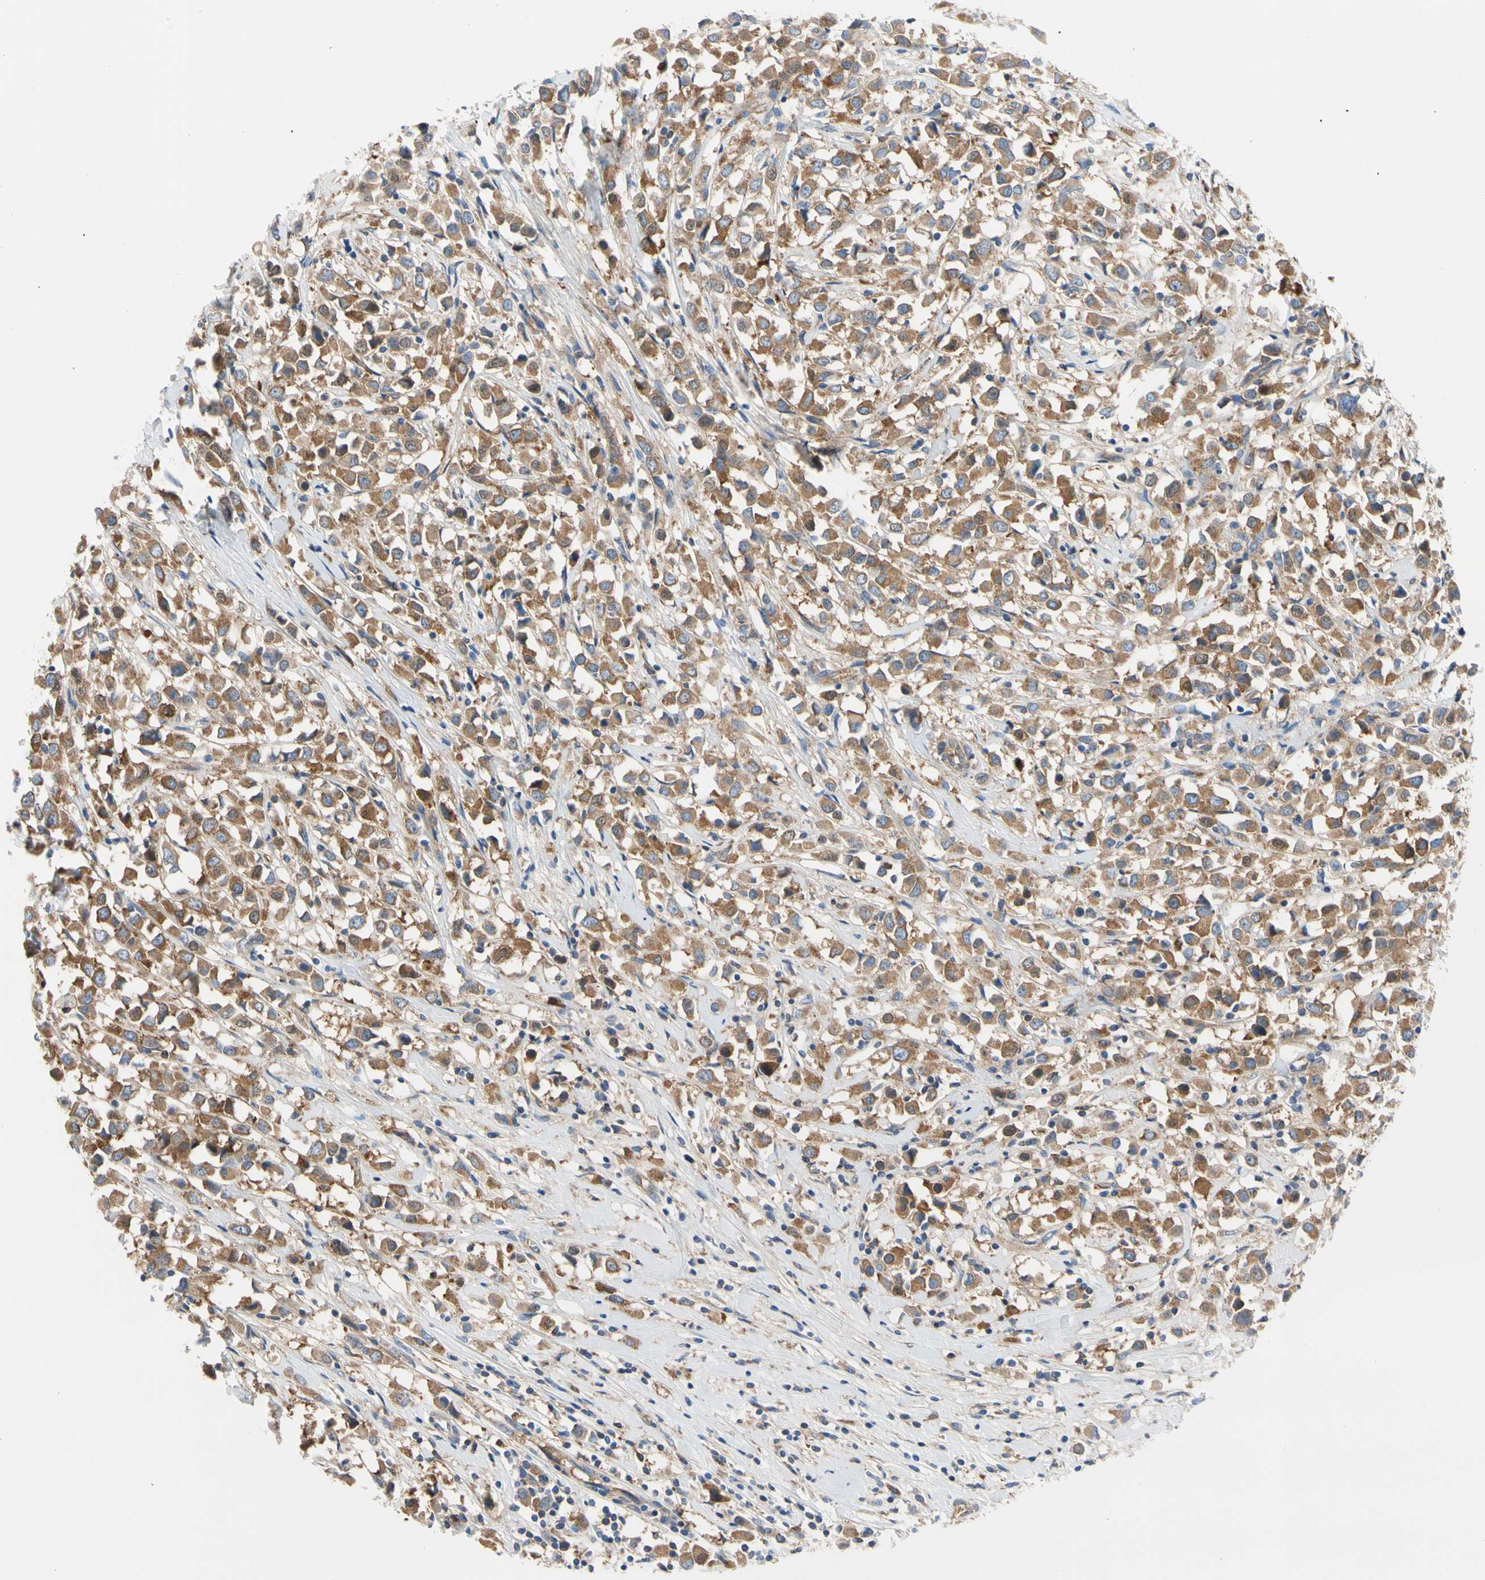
{"staining": {"intensity": "moderate", "quantity": ">75%", "location": "cytoplasmic/membranous"}, "tissue": "breast cancer", "cell_type": "Tumor cells", "image_type": "cancer", "snomed": [{"axis": "morphology", "description": "Duct carcinoma"}, {"axis": "topography", "description": "Breast"}], "caption": "A medium amount of moderate cytoplasmic/membranous expression is identified in approximately >75% of tumor cells in intraductal carcinoma (breast) tissue. The protein of interest is stained brown, and the nuclei are stained in blue (DAB IHC with brightfield microscopy, high magnification).", "gene": "GPHN", "patient": {"sex": "female", "age": 61}}